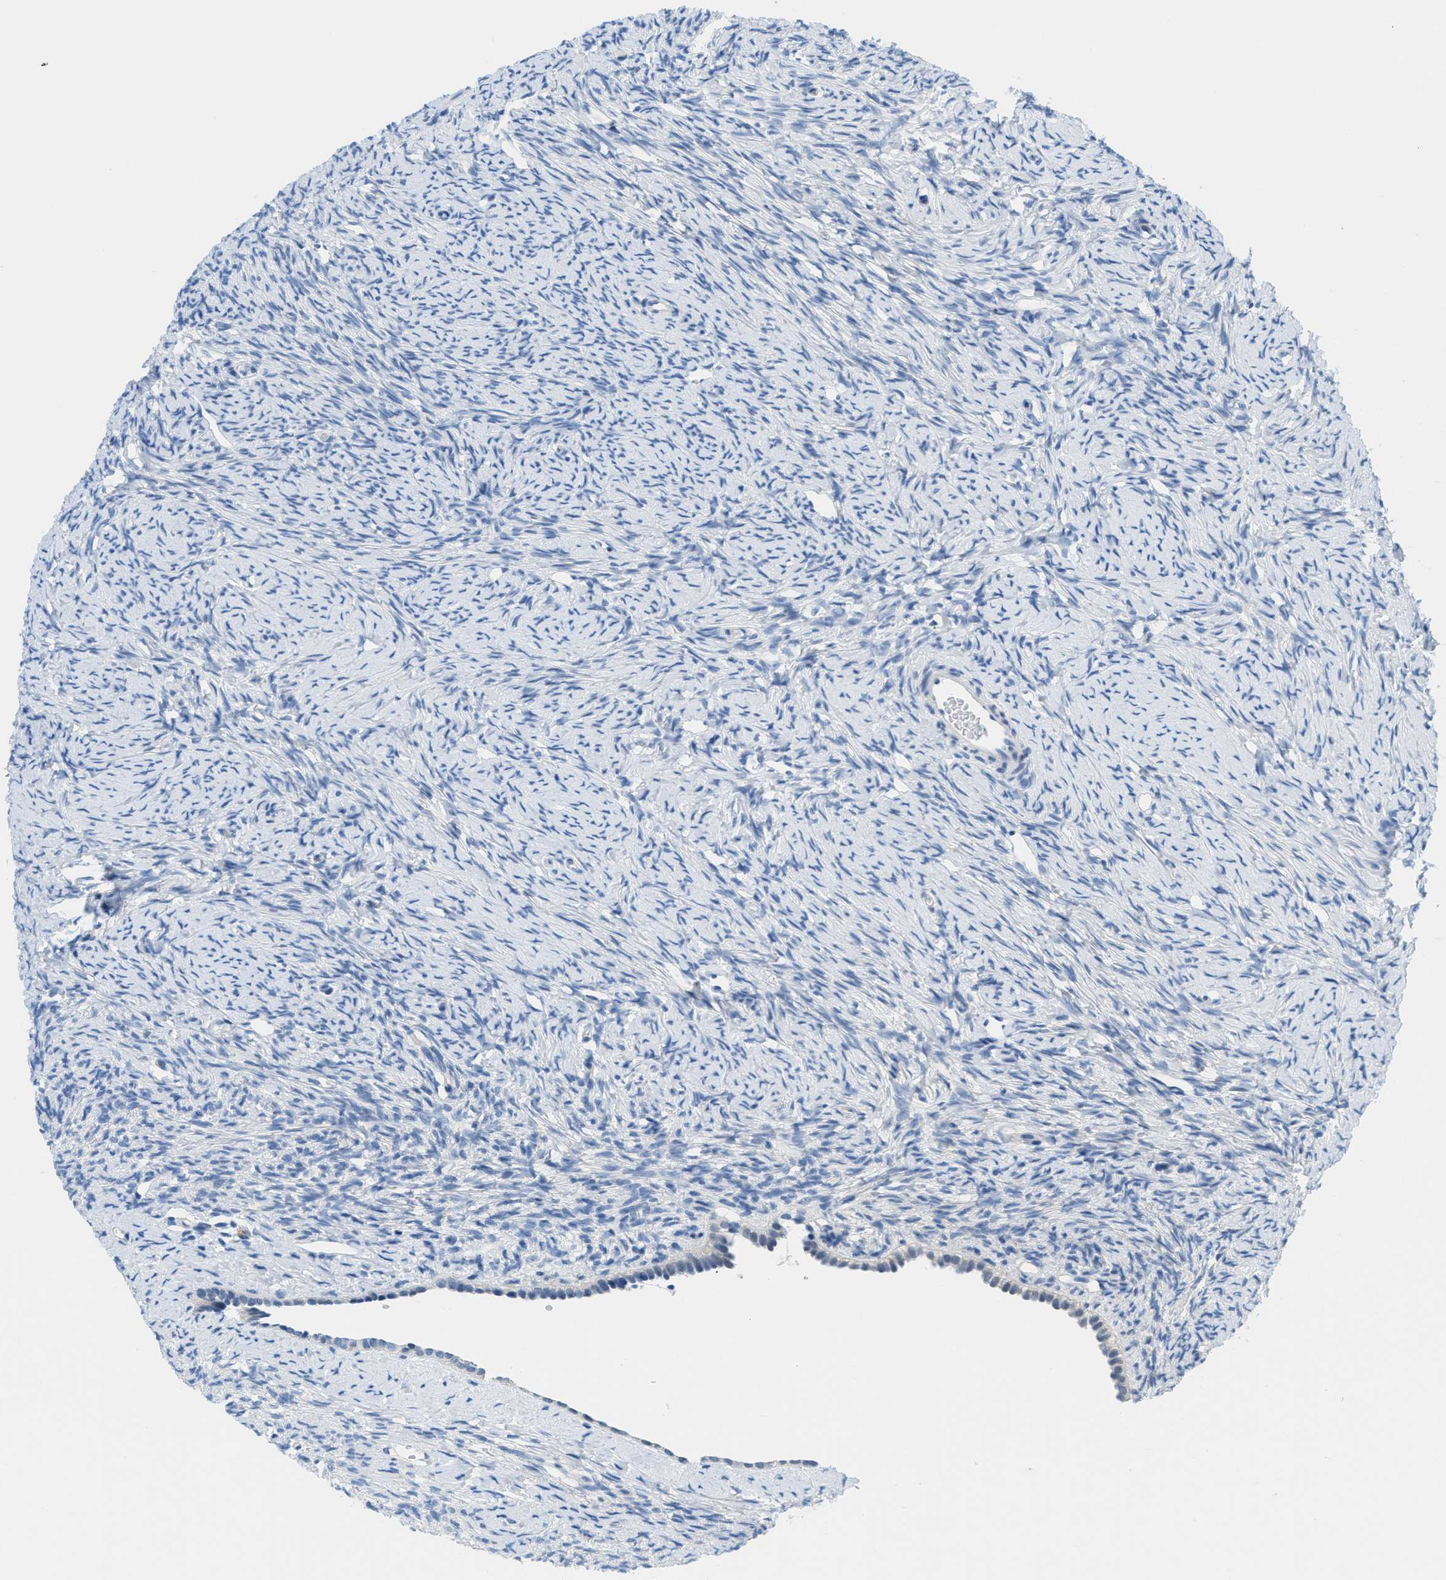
{"staining": {"intensity": "negative", "quantity": "none", "location": "none"}, "tissue": "ovary", "cell_type": "Ovarian stroma cells", "image_type": "normal", "snomed": [{"axis": "morphology", "description": "Normal tissue, NOS"}, {"axis": "topography", "description": "Ovary"}], "caption": "Photomicrograph shows no protein staining in ovarian stroma cells of benign ovary. The staining was performed using DAB (3,3'-diaminobenzidine) to visualize the protein expression in brown, while the nuclei were stained in blue with hematoxylin (Magnification: 20x).", "gene": "FDCSP", "patient": {"sex": "female", "age": 33}}